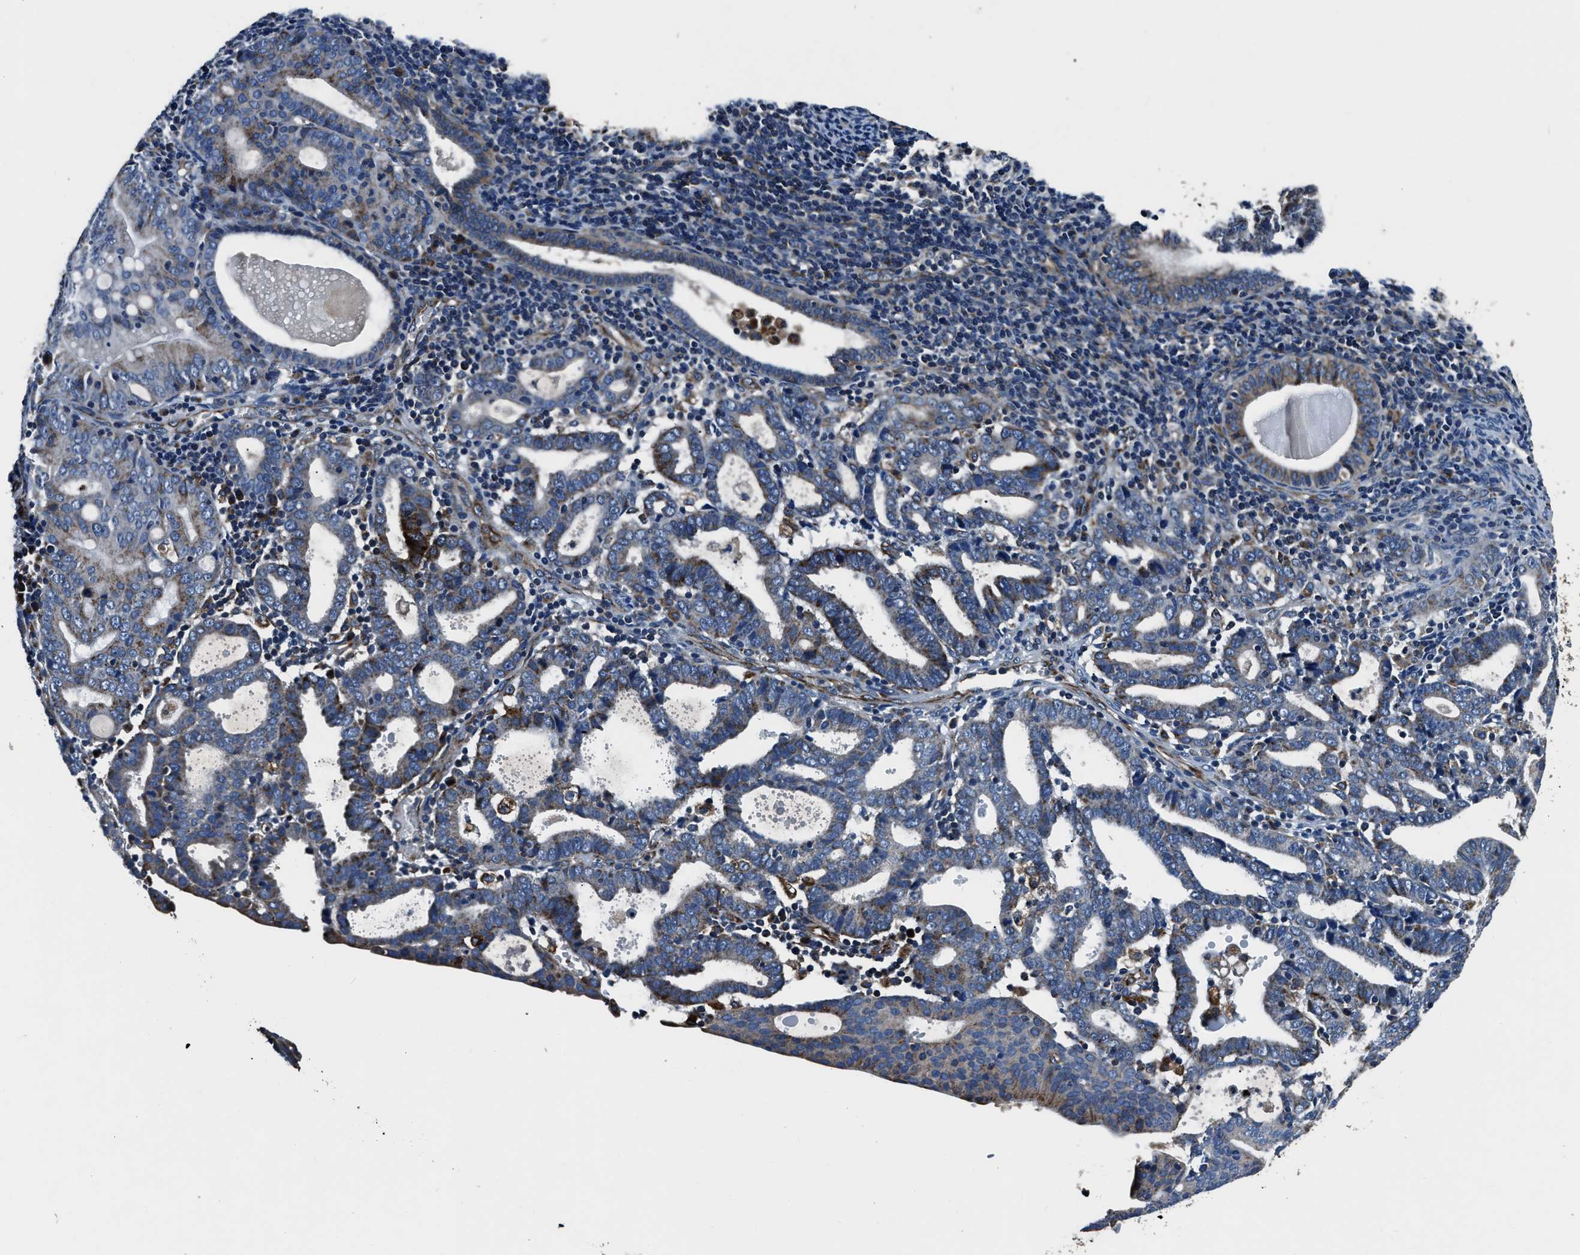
{"staining": {"intensity": "moderate", "quantity": "<25%", "location": "cytoplasmic/membranous"}, "tissue": "endometrial cancer", "cell_type": "Tumor cells", "image_type": "cancer", "snomed": [{"axis": "morphology", "description": "Adenocarcinoma, NOS"}, {"axis": "topography", "description": "Uterus"}], "caption": "Tumor cells show moderate cytoplasmic/membranous staining in about <25% of cells in adenocarcinoma (endometrial). (Brightfield microscopy of DAB IHC at high magnification).", "gene": "OGDH", "patient": {"sex": "female", "age": 83}}